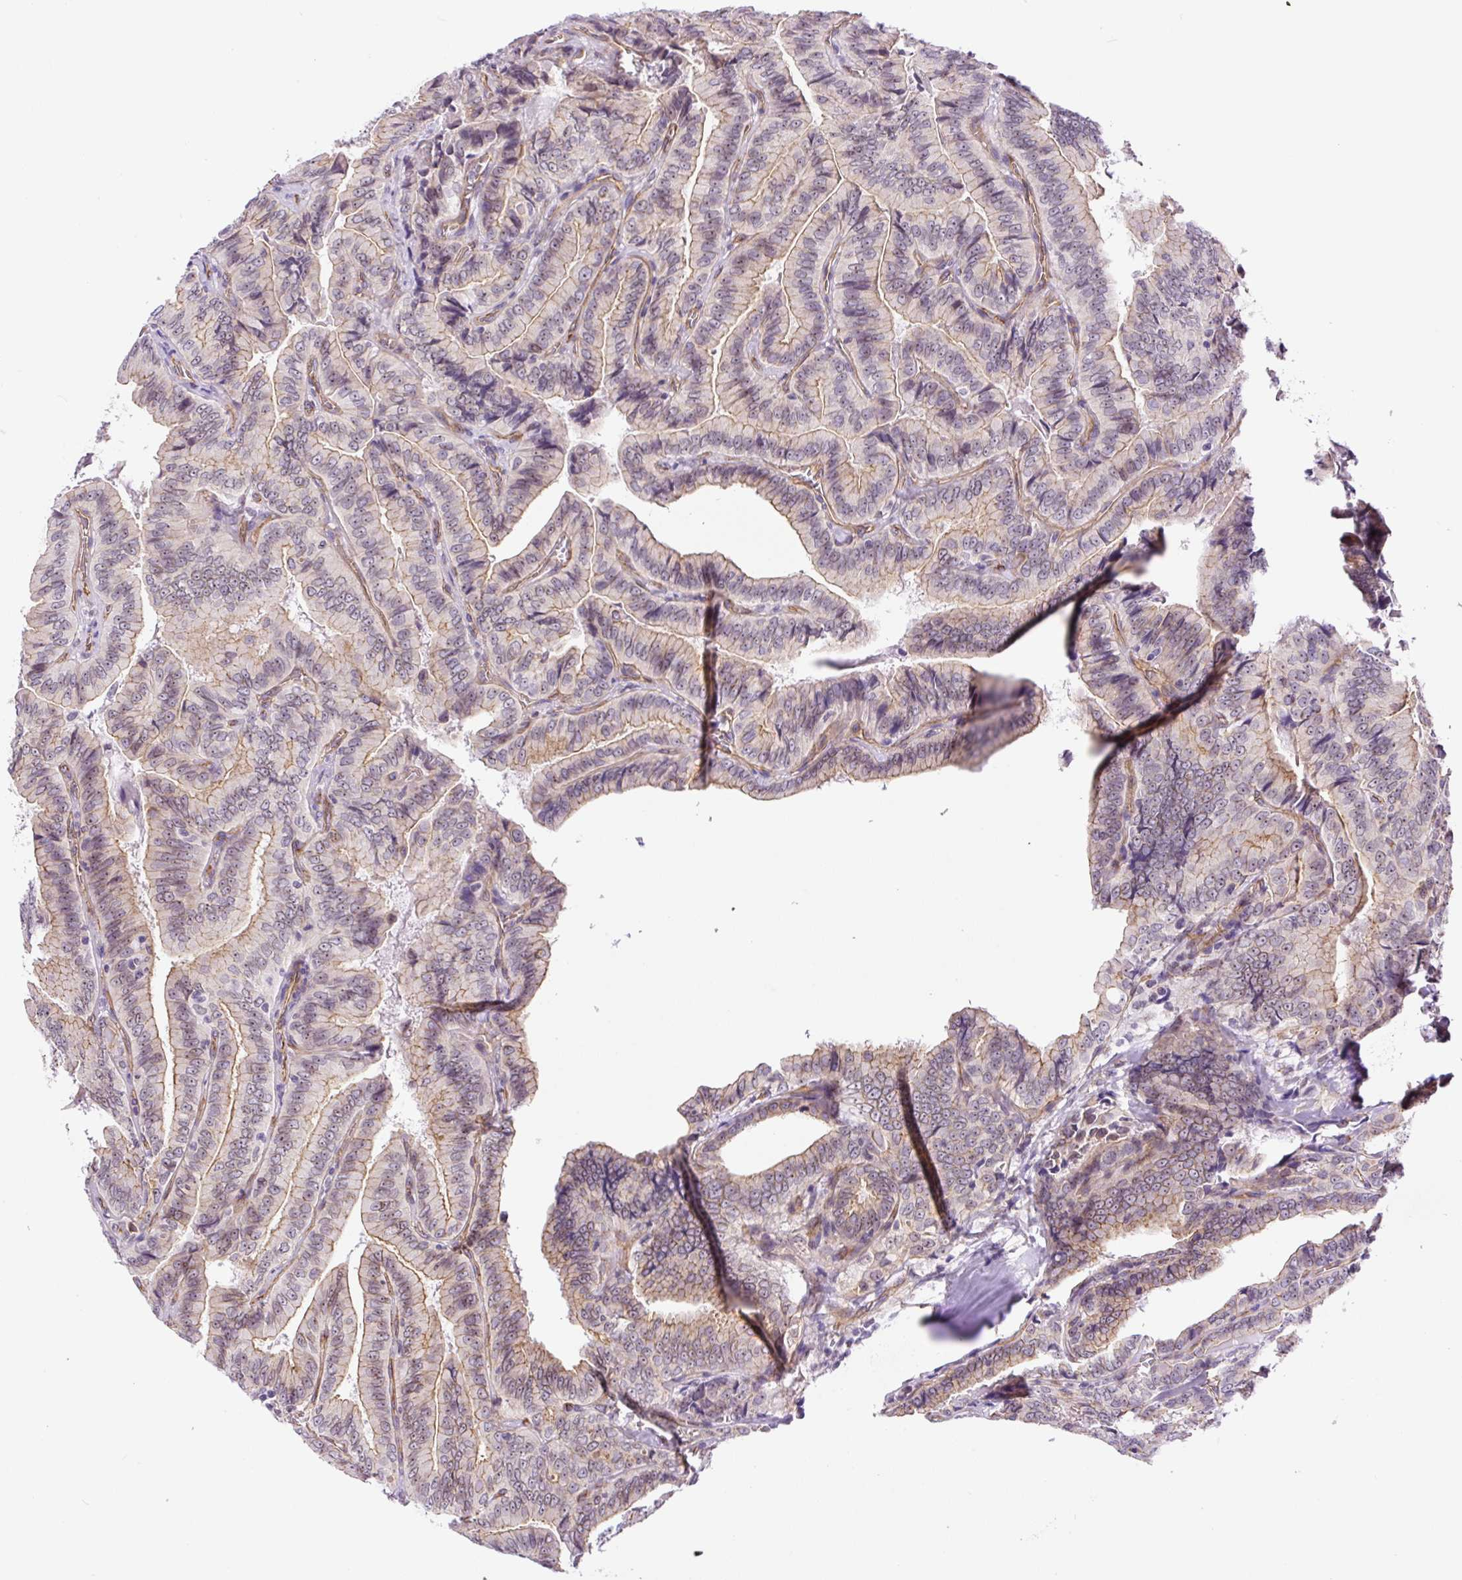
{"staining": {"intensity": "moderate", "quantity": "25%-75%", "location": "cytoplasmic/membranous"}, "tissue": "thyroid cancer", "cell_type": "Tumor cells", "image_type": "cancer", "snomed": [{"axis": "morphology", "description": "Papillary adenocarcinoma, NOS"}, {"axis": "topography", "description": "Thyroid gland"}], "caption": "Immunohistochemical staining of human thyroid cancer demonstrates moderate cytoplasmic/membranous protein positivity in approximately 25%-75% of tumor cells.", "gene": "MYO5C", "patient": {"sex": "male", "age": 61}}